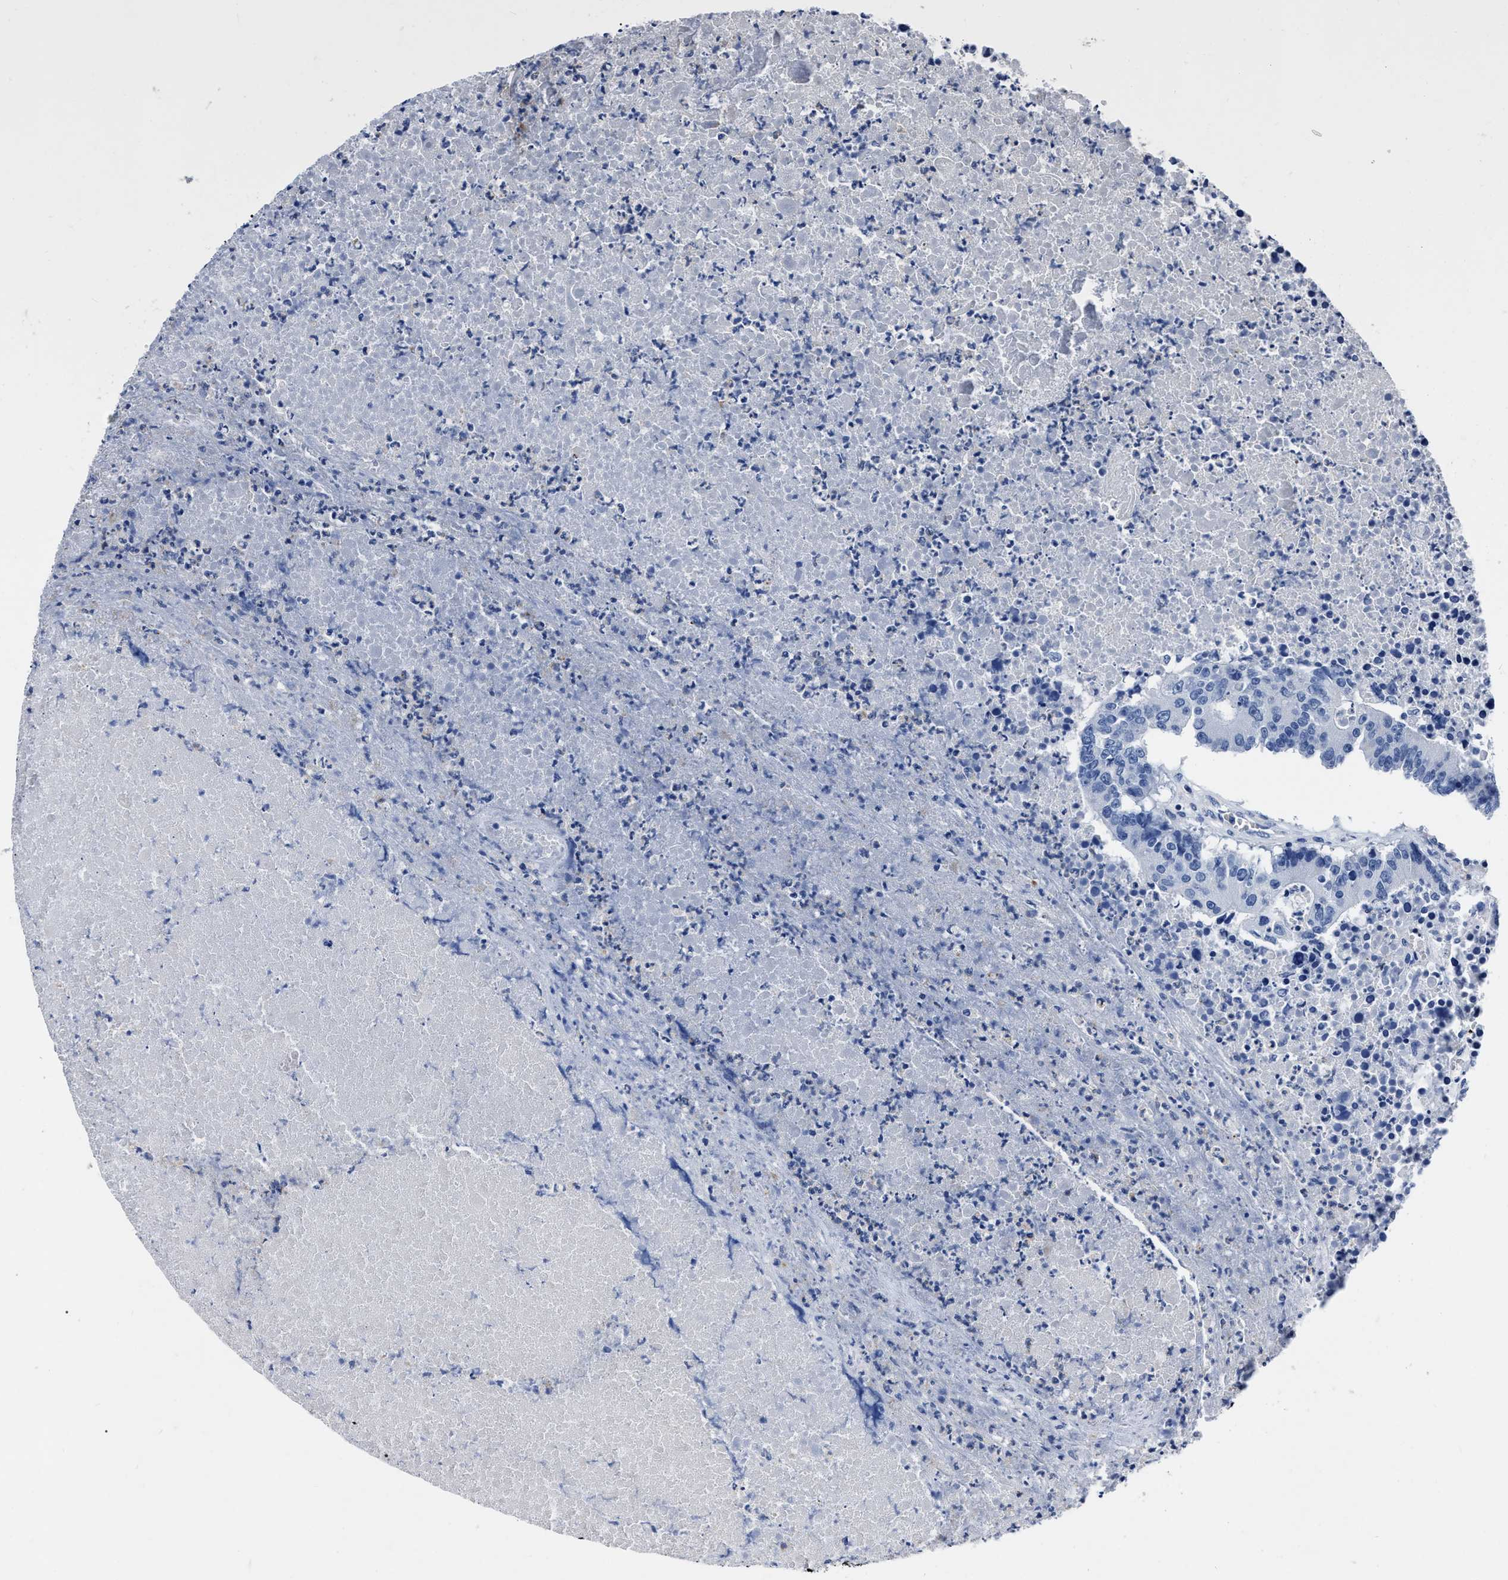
{"staining": {"intensity": "negative", "quantity": "none", "location": "none"}, "tissue": "colorectal cancer", "cell_type": "Tumor cells", "image_type": "cancer", "snomed": [{"axis": "morphology", "description": "Adenocarcinoma, NOS"}, {"axis": "topography", "description": "Colon"}], "caption": "This is a micrograph of immunohistochemistry (IHC) staining of colorectal cancer, which shows no expression in tumor cells. (Stains: DAB IHC with hematoxylin counter stain, Microscopy: brightfield microscopy at high magnification).", "gene": "OR10G3", "patient": {"sex": "male", "age": 87}}